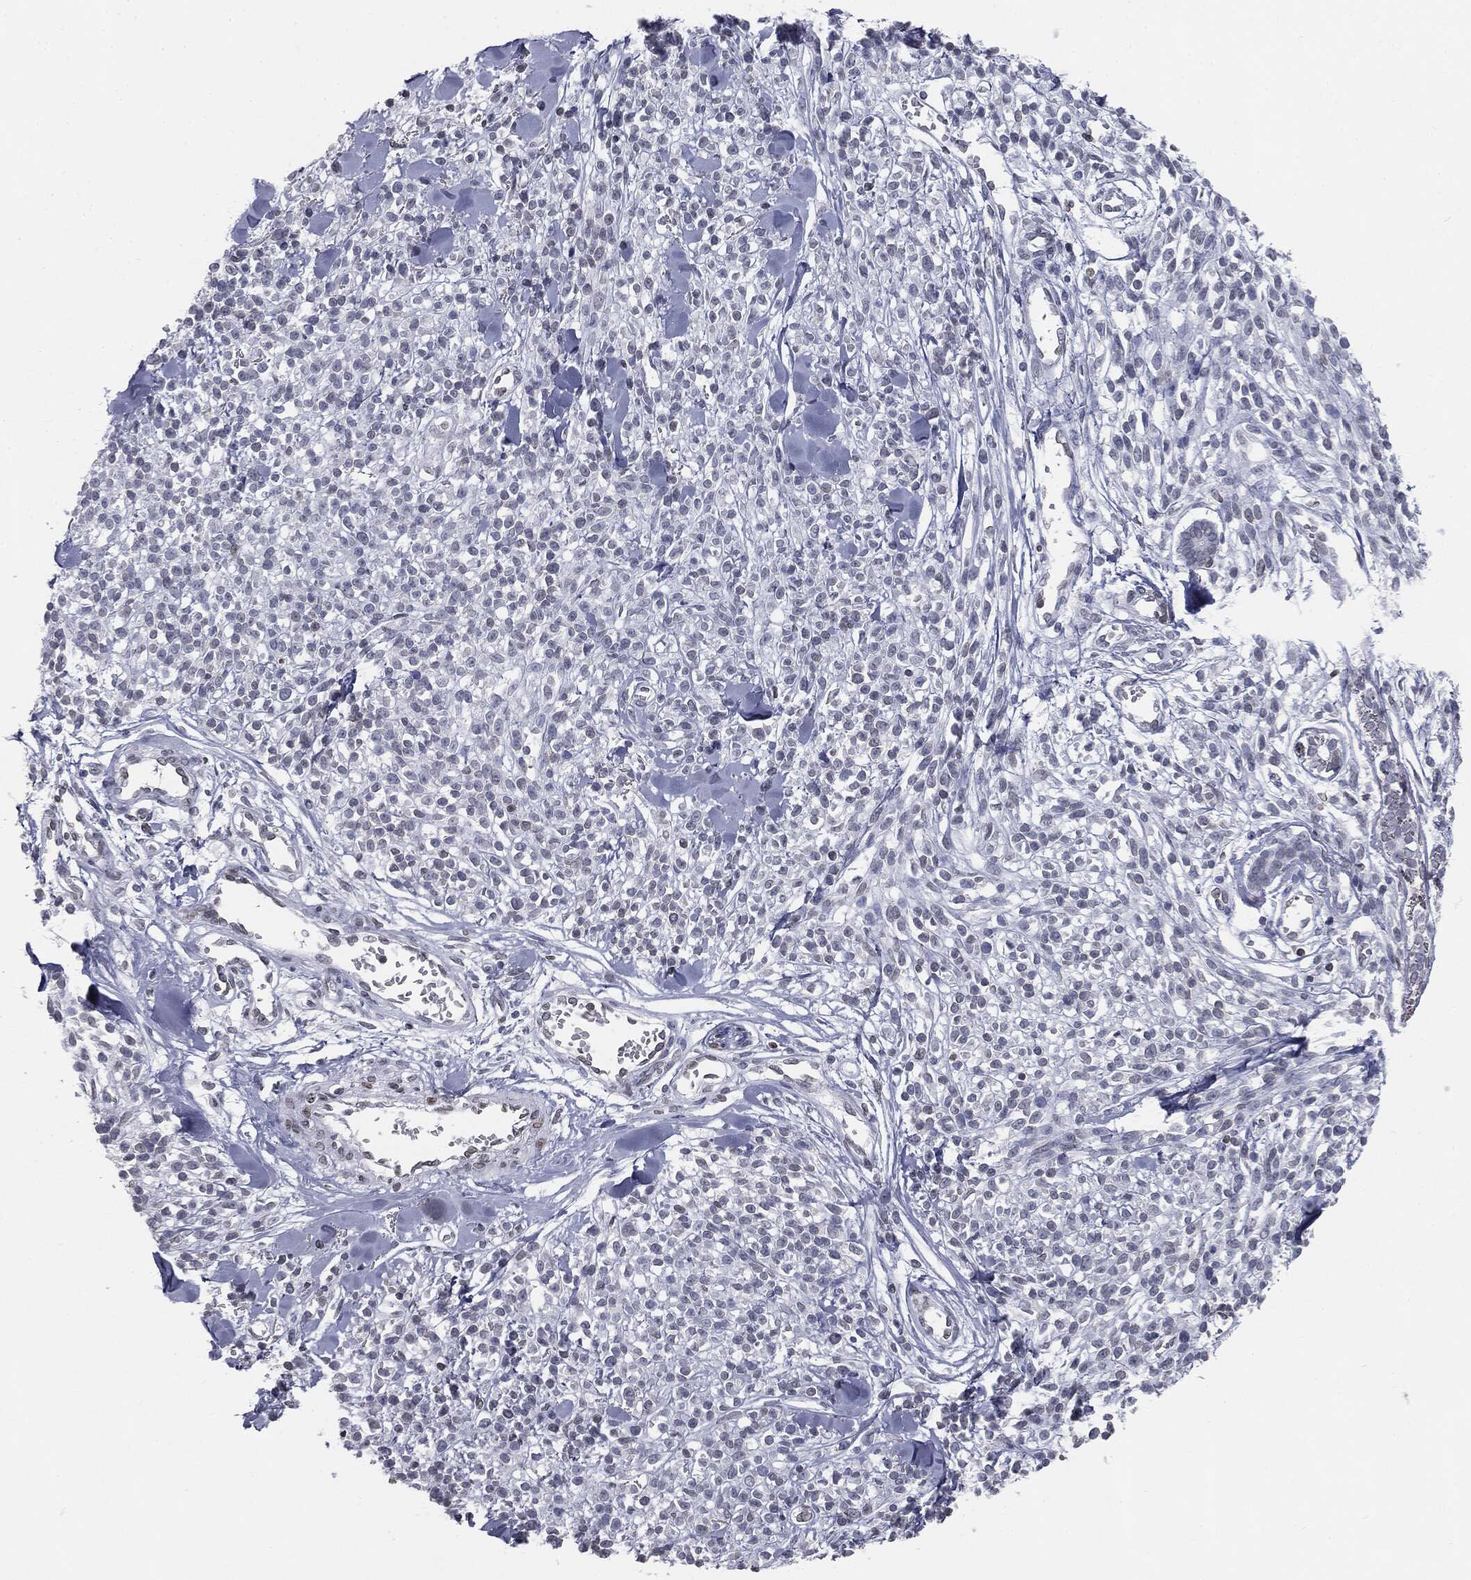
{"staining": {"intensity": "negative", "quantity": "none", "location": "none"}, "tissue": "melanoma", "cell_type": "Tumor cells", "image_type": "cancer", "snomed": [{"axis": "morphology", "description": "Malignant melanoma, NOS"}, {"axis": "topography", "description": "Skin"}, {"axis": "topography", "description": "Skin of trunk"}], "caption": "An image of human malignant melanoma is negative for staining in tumor cells. (DAB immunohistochemistry with hematoxylin counter stain).", "gene": "ALDOB", "patient": {"sex": "male", "age": 74}}